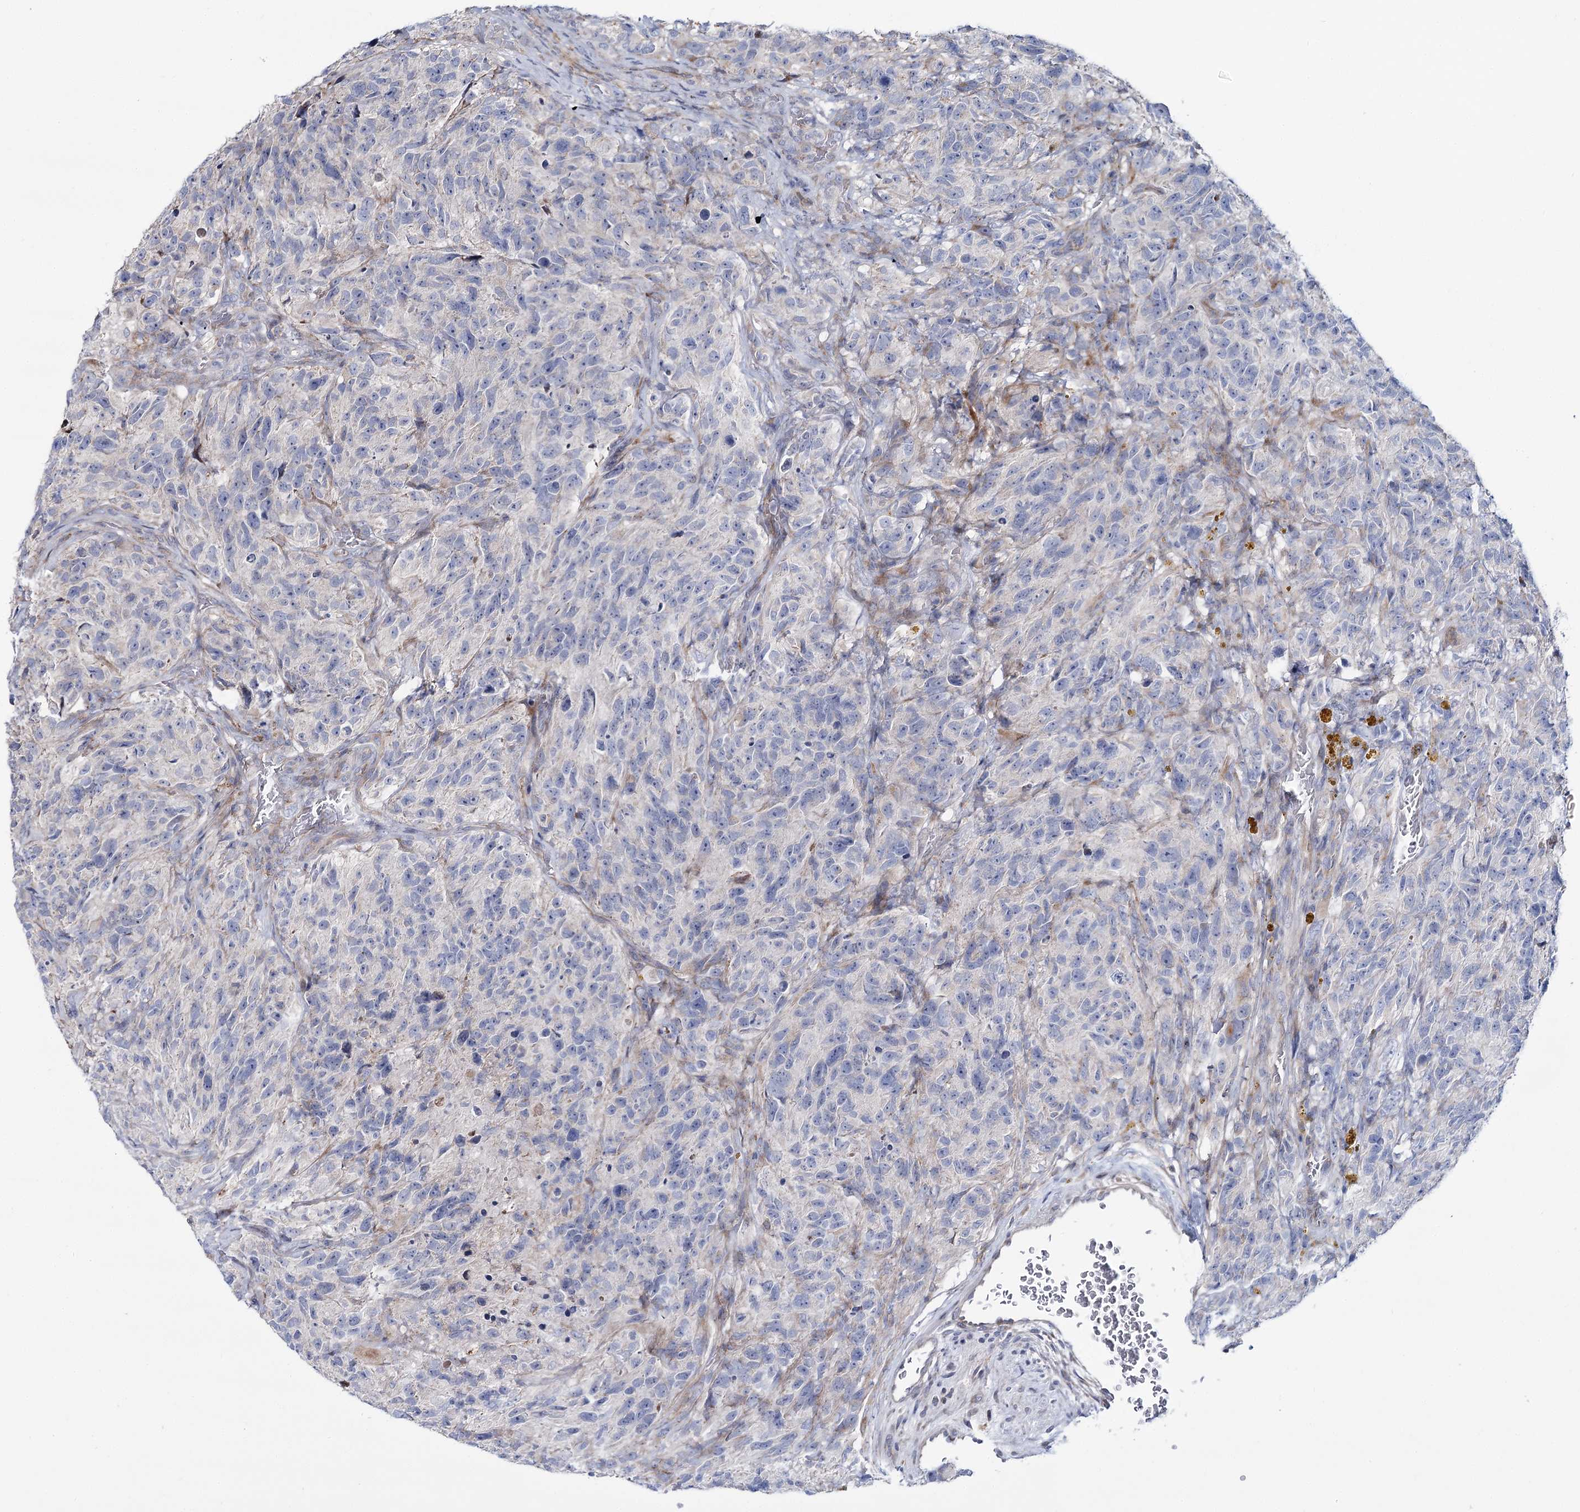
{"staining": {"intensity": "negative", "quantity": "none", "location": "none"}, "tissue": "glioma", "cell_type": "Tumor cells", "image_type": "cancer", "snomed": [{"axis": "morphology", "description": "Glioma, malignant, High grade"}, {"axis": "topography", "description": "Brain"}], "caption": "Immunohistochemistry of human glioma shows no expression in tumor cells.", "gene": "CPLANE1", "patient": {"sex": "male", "age": 69}}